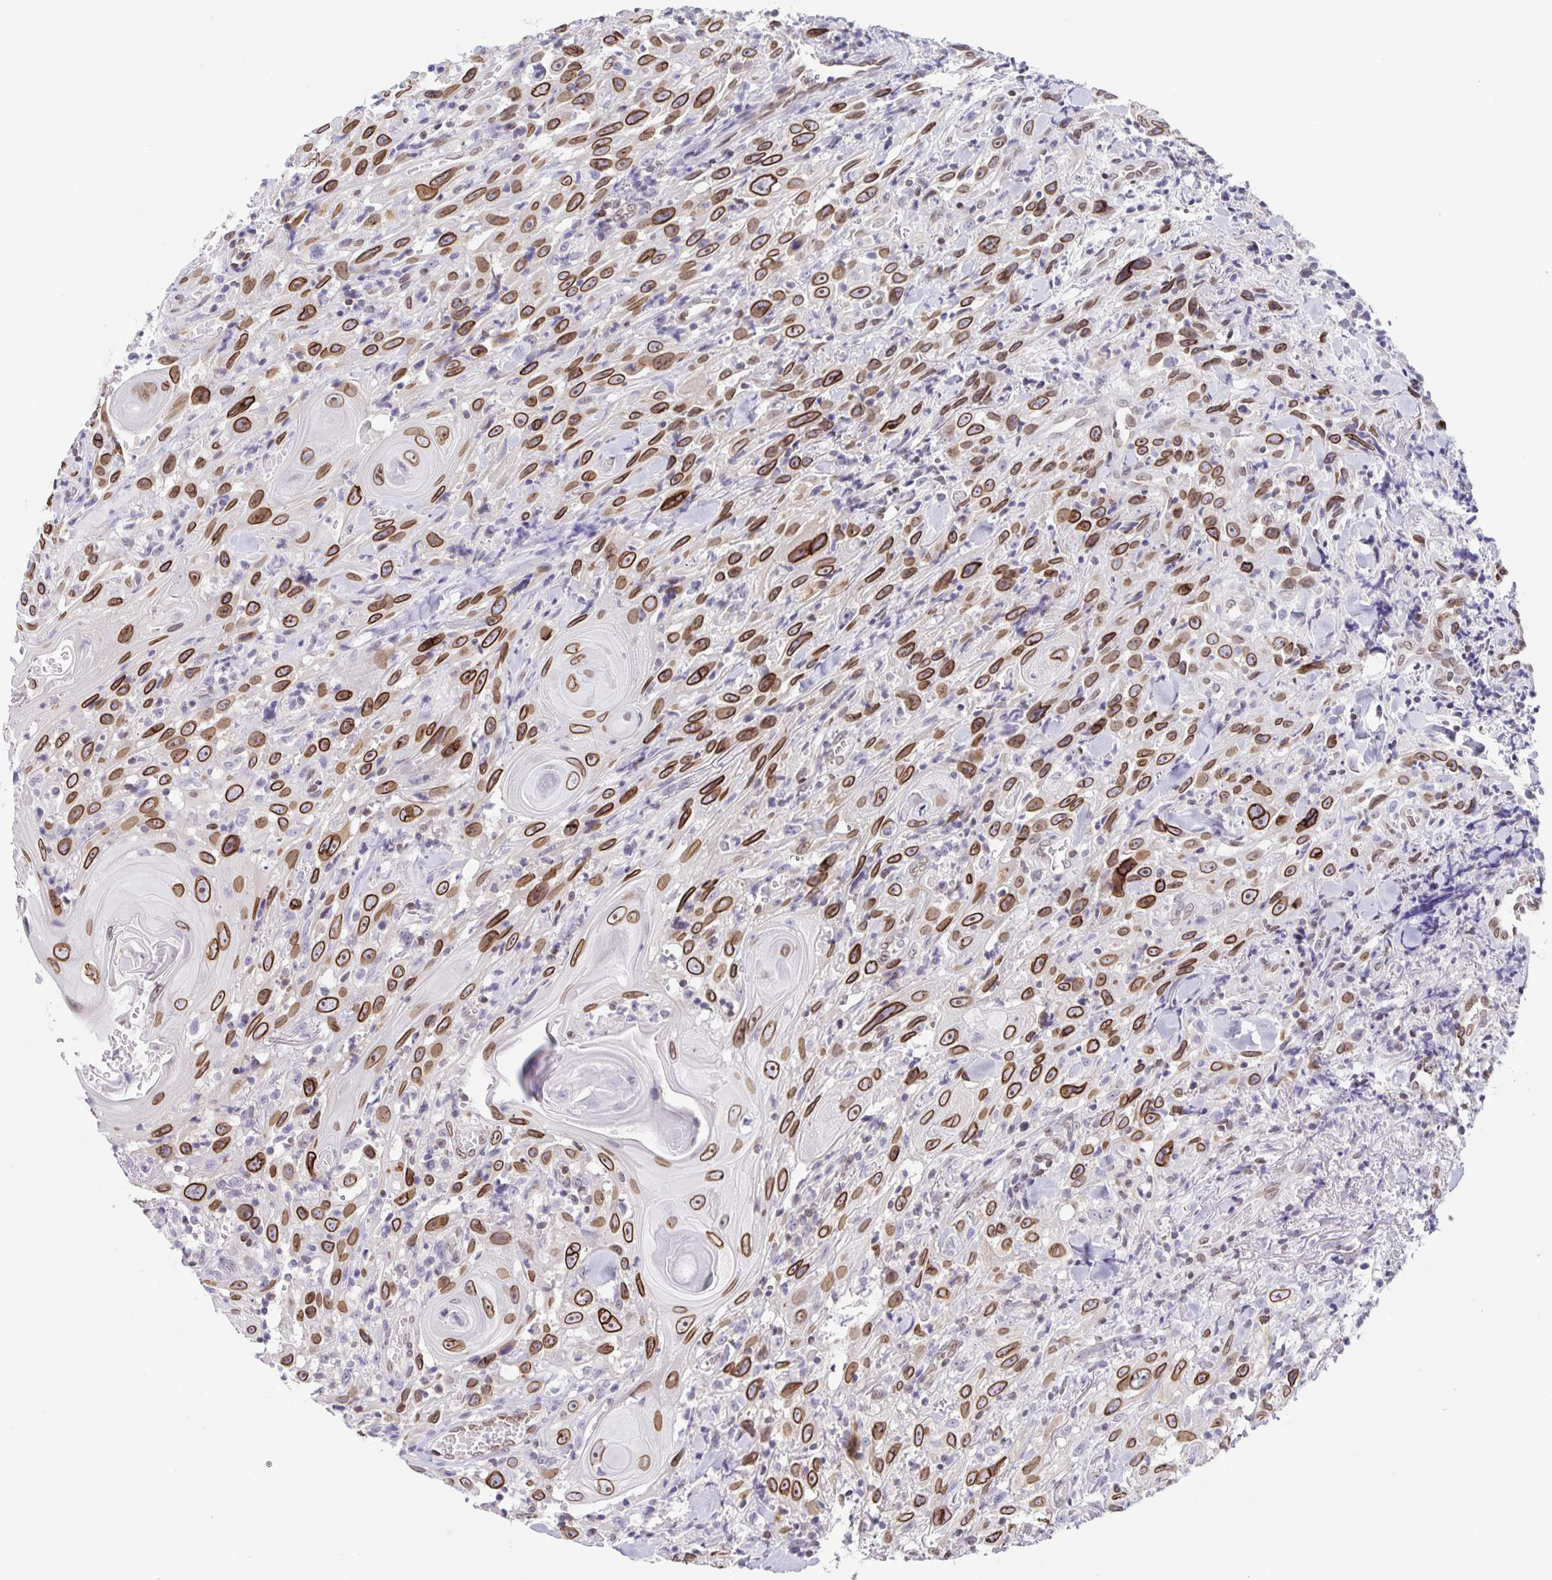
{"staining": {"intensity": "strong", "quantity": ">75%", "location": "cytoplasmic/membranous,nuclear"}, "tissue": "head and neck cancer", "cell_type": "Tumor cells", "image_type": "cancer", "snomed": [{"axis": "morphology", "description": "Squamous cell carcinoma, NOS"}, {"axis": "topography", "description": "Head-Neck"}], "caption": "Human head and neck cancer (squamous cell carcinoma) stained for a protein (brown) exhibits strong cytoplasmic/membranous and nuclear positive positivity in approximately >75% of tumor cells.", "gene": "SYNE2", "patient": {"sex": "female", "age": 95}}